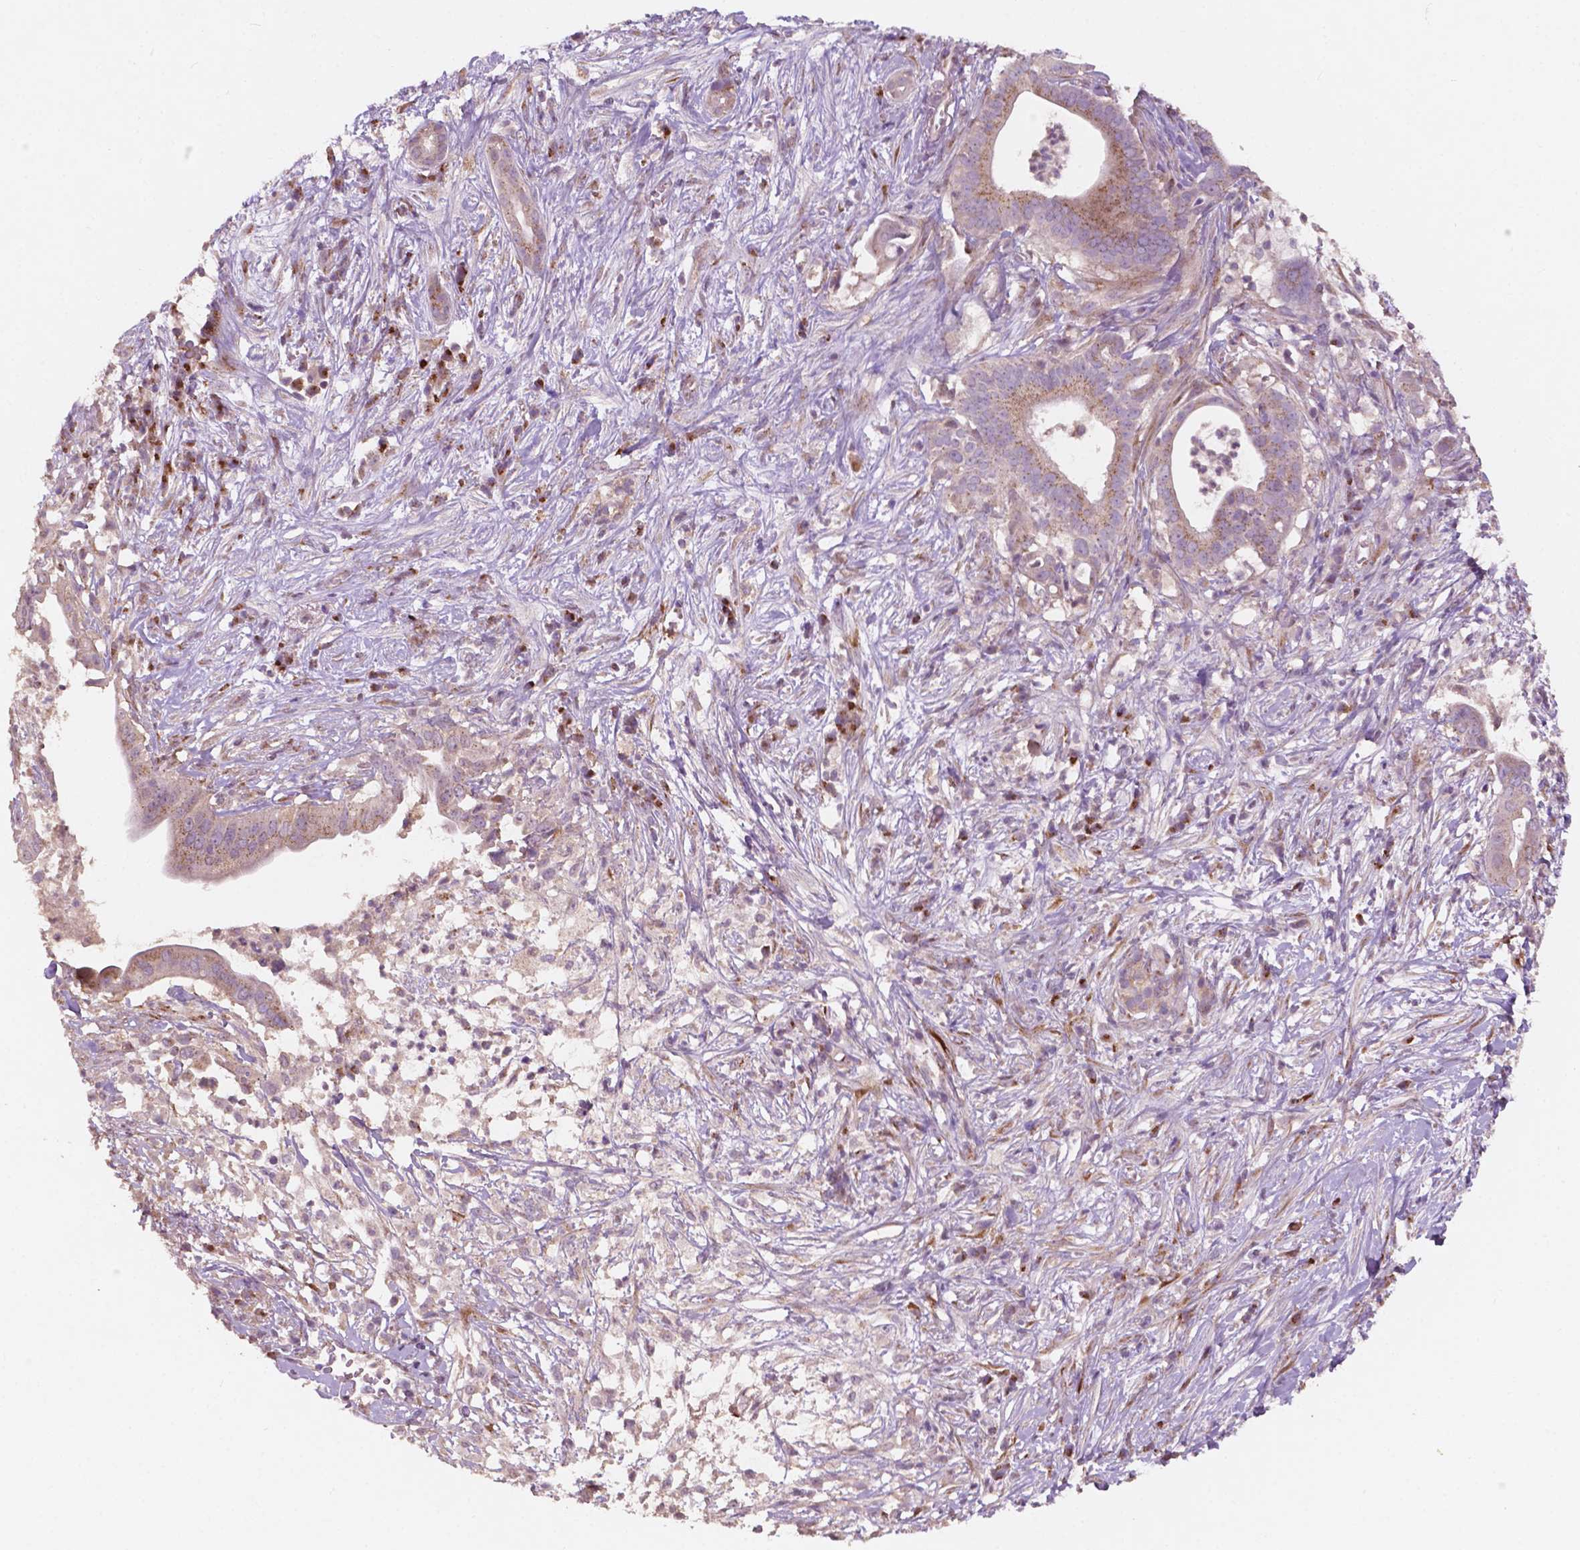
{"staining": {"intensity": "moderate", "quantity": "25%-75%", "location": "cytoplasmic/membranous"}, "tissue": "pancreatic cancer", "cell_type": "Tumor cells", "image_type": "cancer", "snomed": [{"axis": "morphology", "description": "Adenocarcinoma, NOS"}, {"axis": "topography", "description": "Pancreas"}], "caption": "Moderate cytoplasmic/membranous protein positivity is identified in approximately 25%-75% of tumor cells in pancreatic cancer (adenocarcinoma). (brown staining indicates protein expression, while blue staining denotes nuclei).", "gene": "CHPT1", "patient": {"sex": "male", "age": 61}}